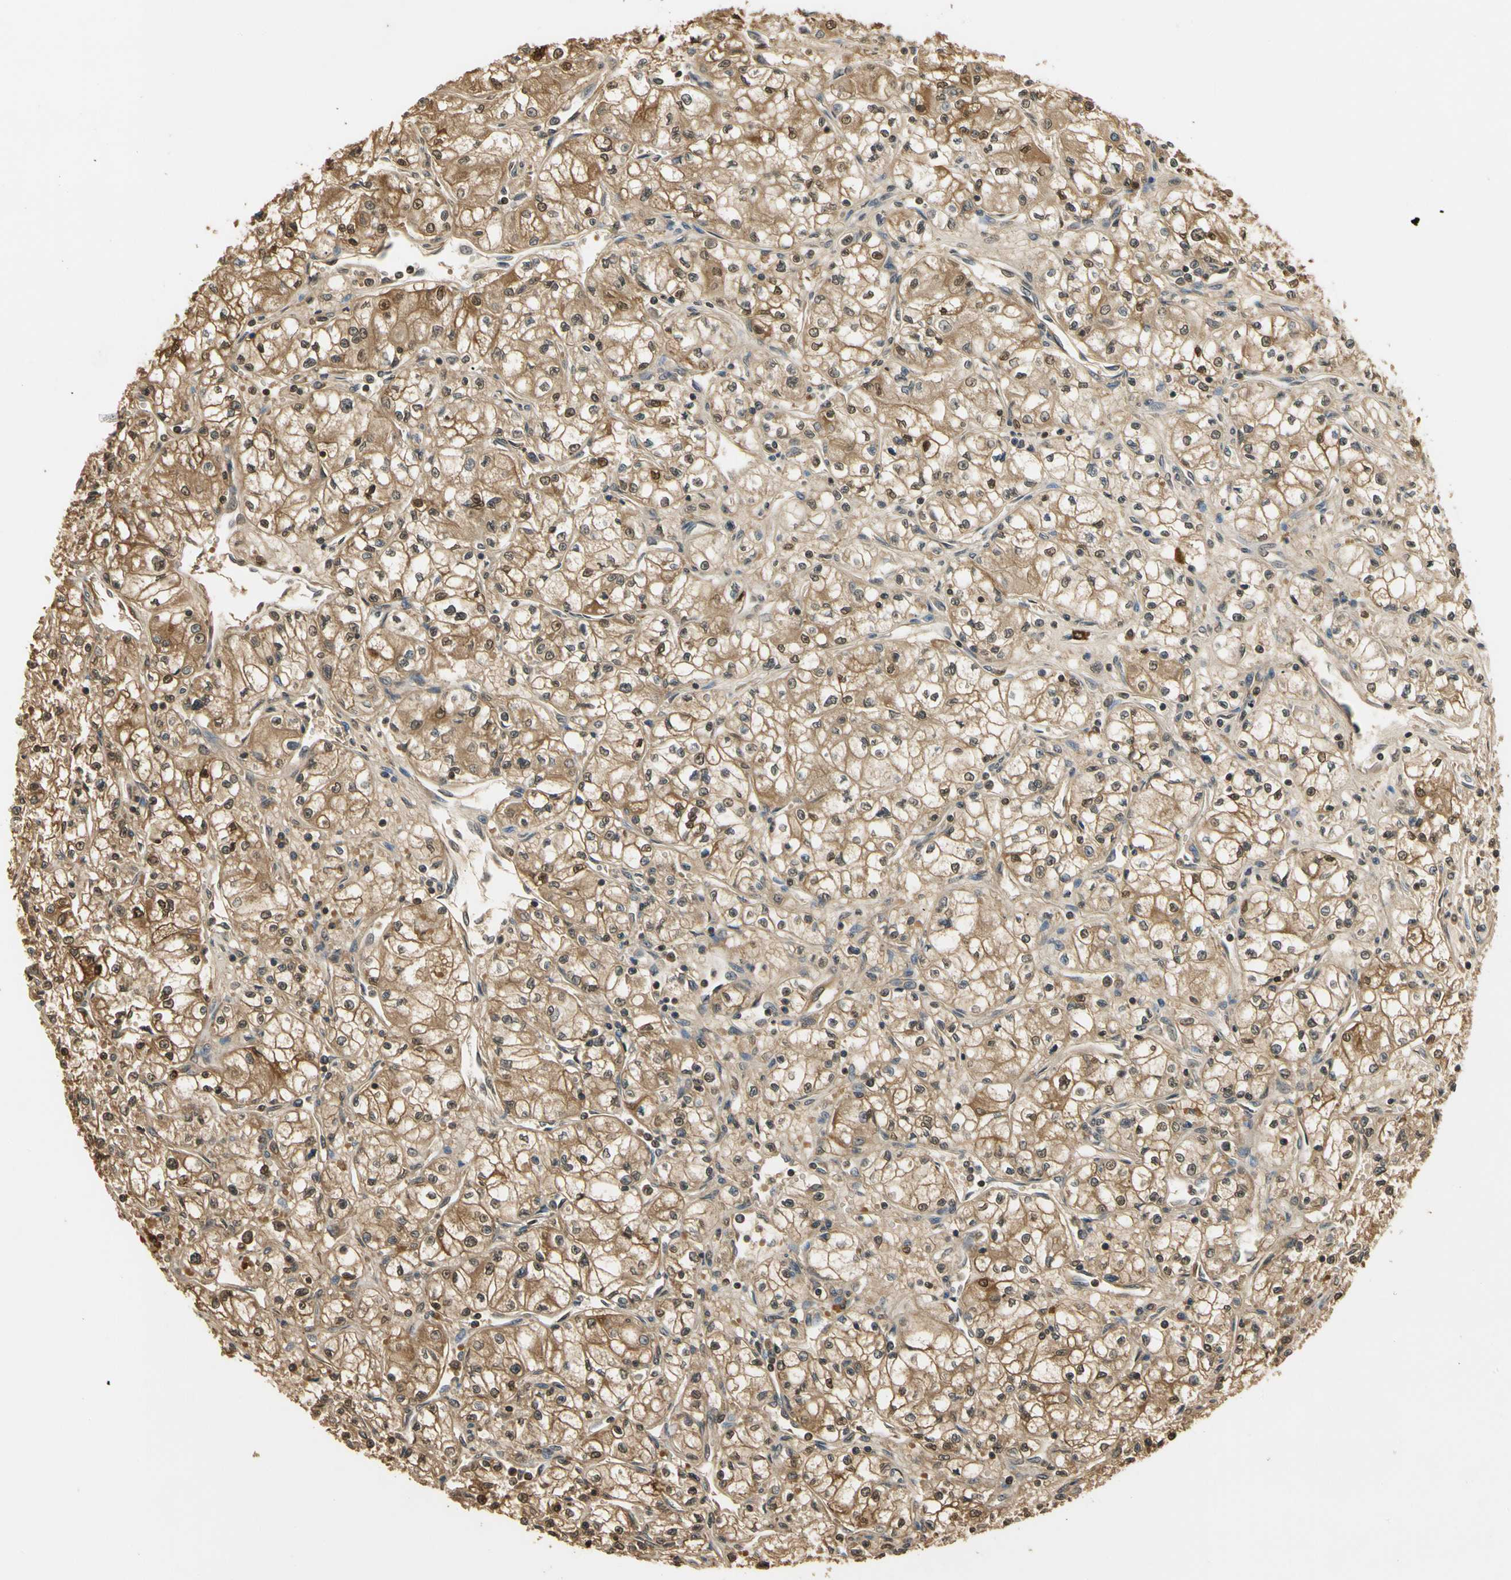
{"staining": {"intensity": "moderate", "quantity": ">75%", "location": "cytoplasmic/membranous,nuclear"}, "tissue": "renal cancer", "cell_type": "Tumor cells", "image_type": "cancer", "snomed": [{"axis": "morphology", "description": "Normal tissue, NOS"}, {"axis": "morphology", "description": "Adenocarcinoma, NOS"}, {"axis": "topography", "description": "Kidney"}], "caption": "Renal cancer (adenocarcinoma) was stained to show a protein in brown. There is medium levels of moderate cytoplasmic/membranous and nuclear staining in approximately >75% of tumor cells.", "gene": "SOD1", "patient": {"sex": "male", "age": 59}}